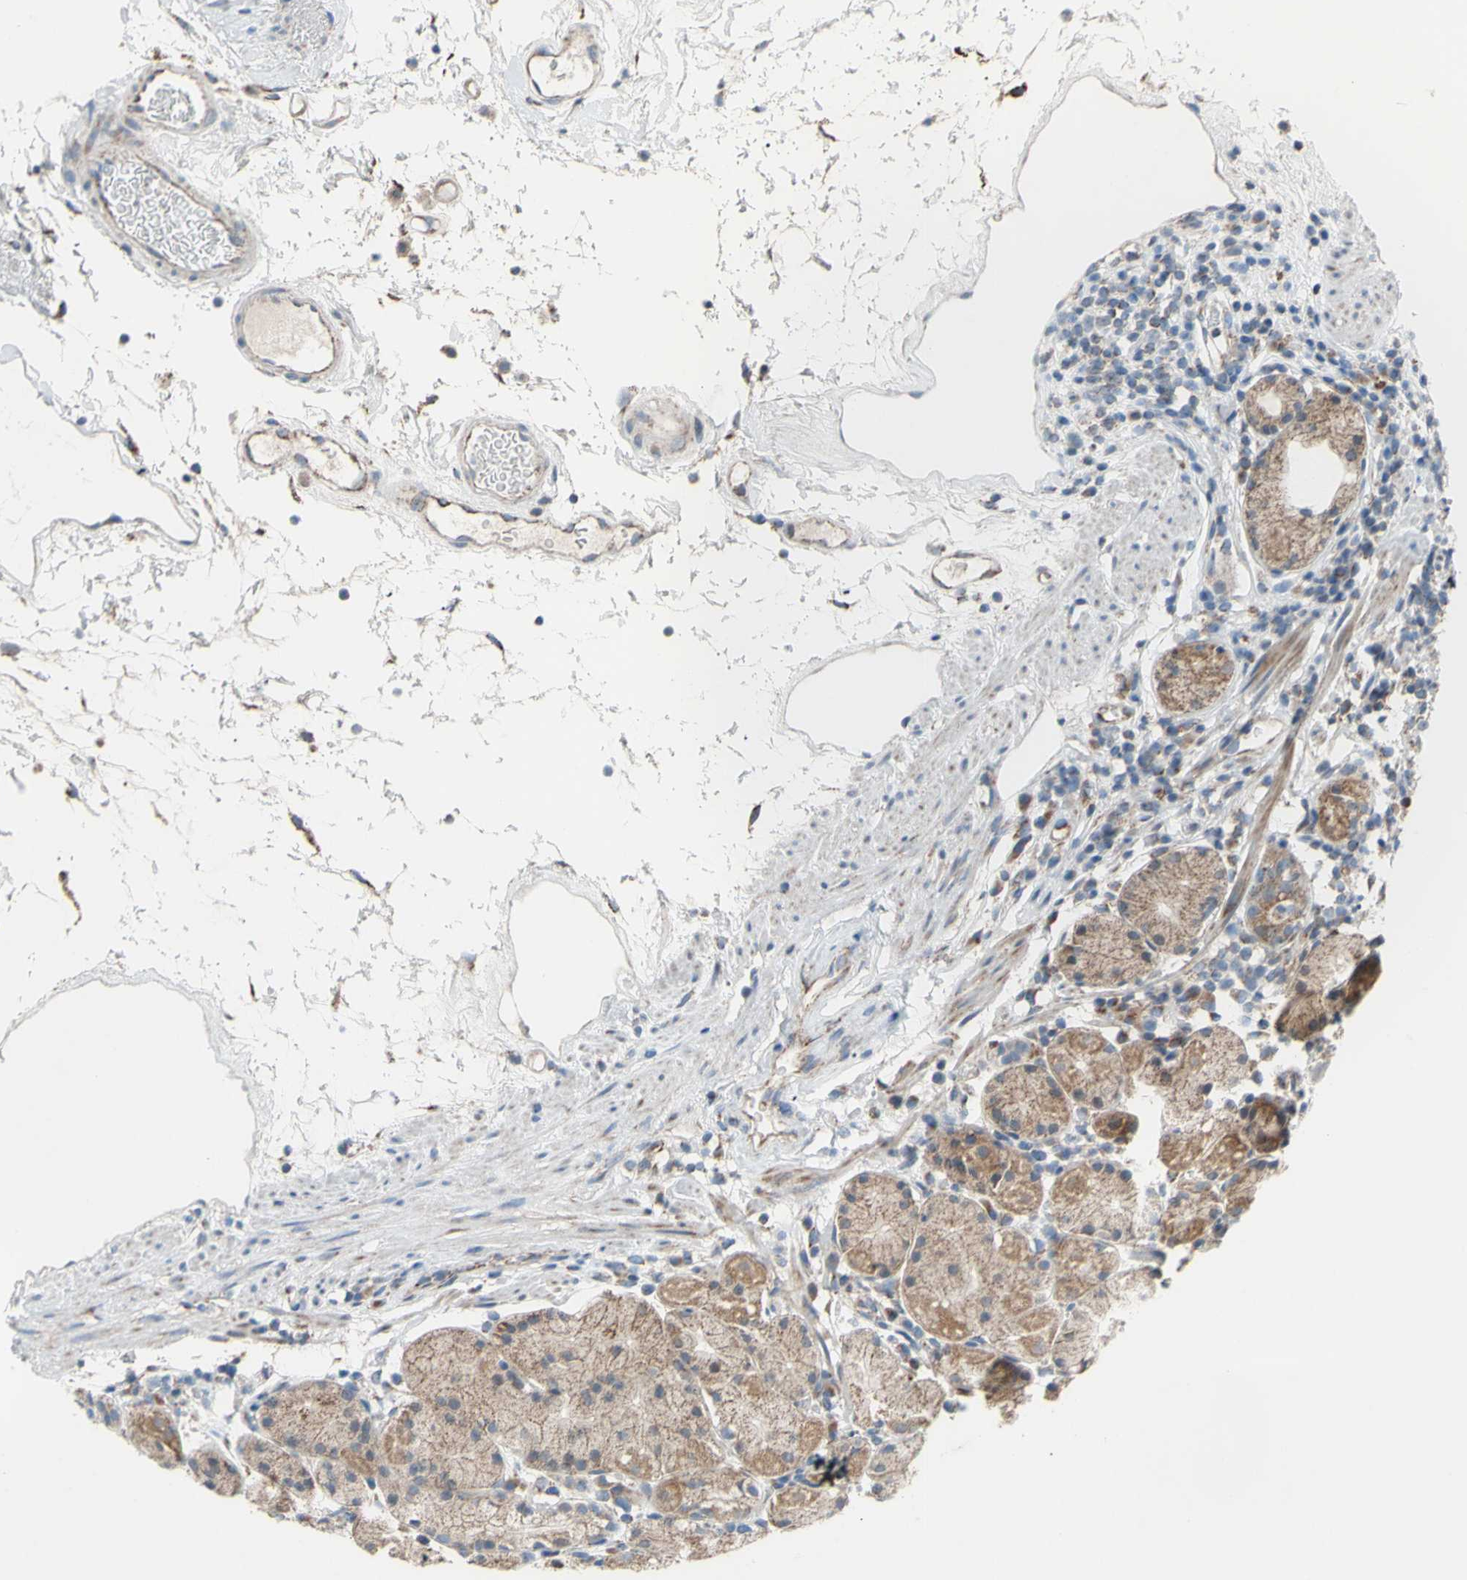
{"staining": {"intensity": "moderate", "quantity": "25%-75%", "location": "cytoplasmic/membranous"}, "tissue": "stomach", "cell_type": "Glandular cells", "image_type": "normal", "snomed": [{"axis": "morphology", "description": "Normal tissue, NOS"}, {"axis": "topography", "description": "Stomach"}, {"axis": "topography", "description": "Stomach, lower"}], "caption": "Unremarkable stomach was stained to show a protein in brown. There is medium levels of moderate cytoplasmic/membranous staining in approximately 25%-75% of glandular cells.", "gene": "GLT8D1", "patient": {"sex": "female", "age": 75}}